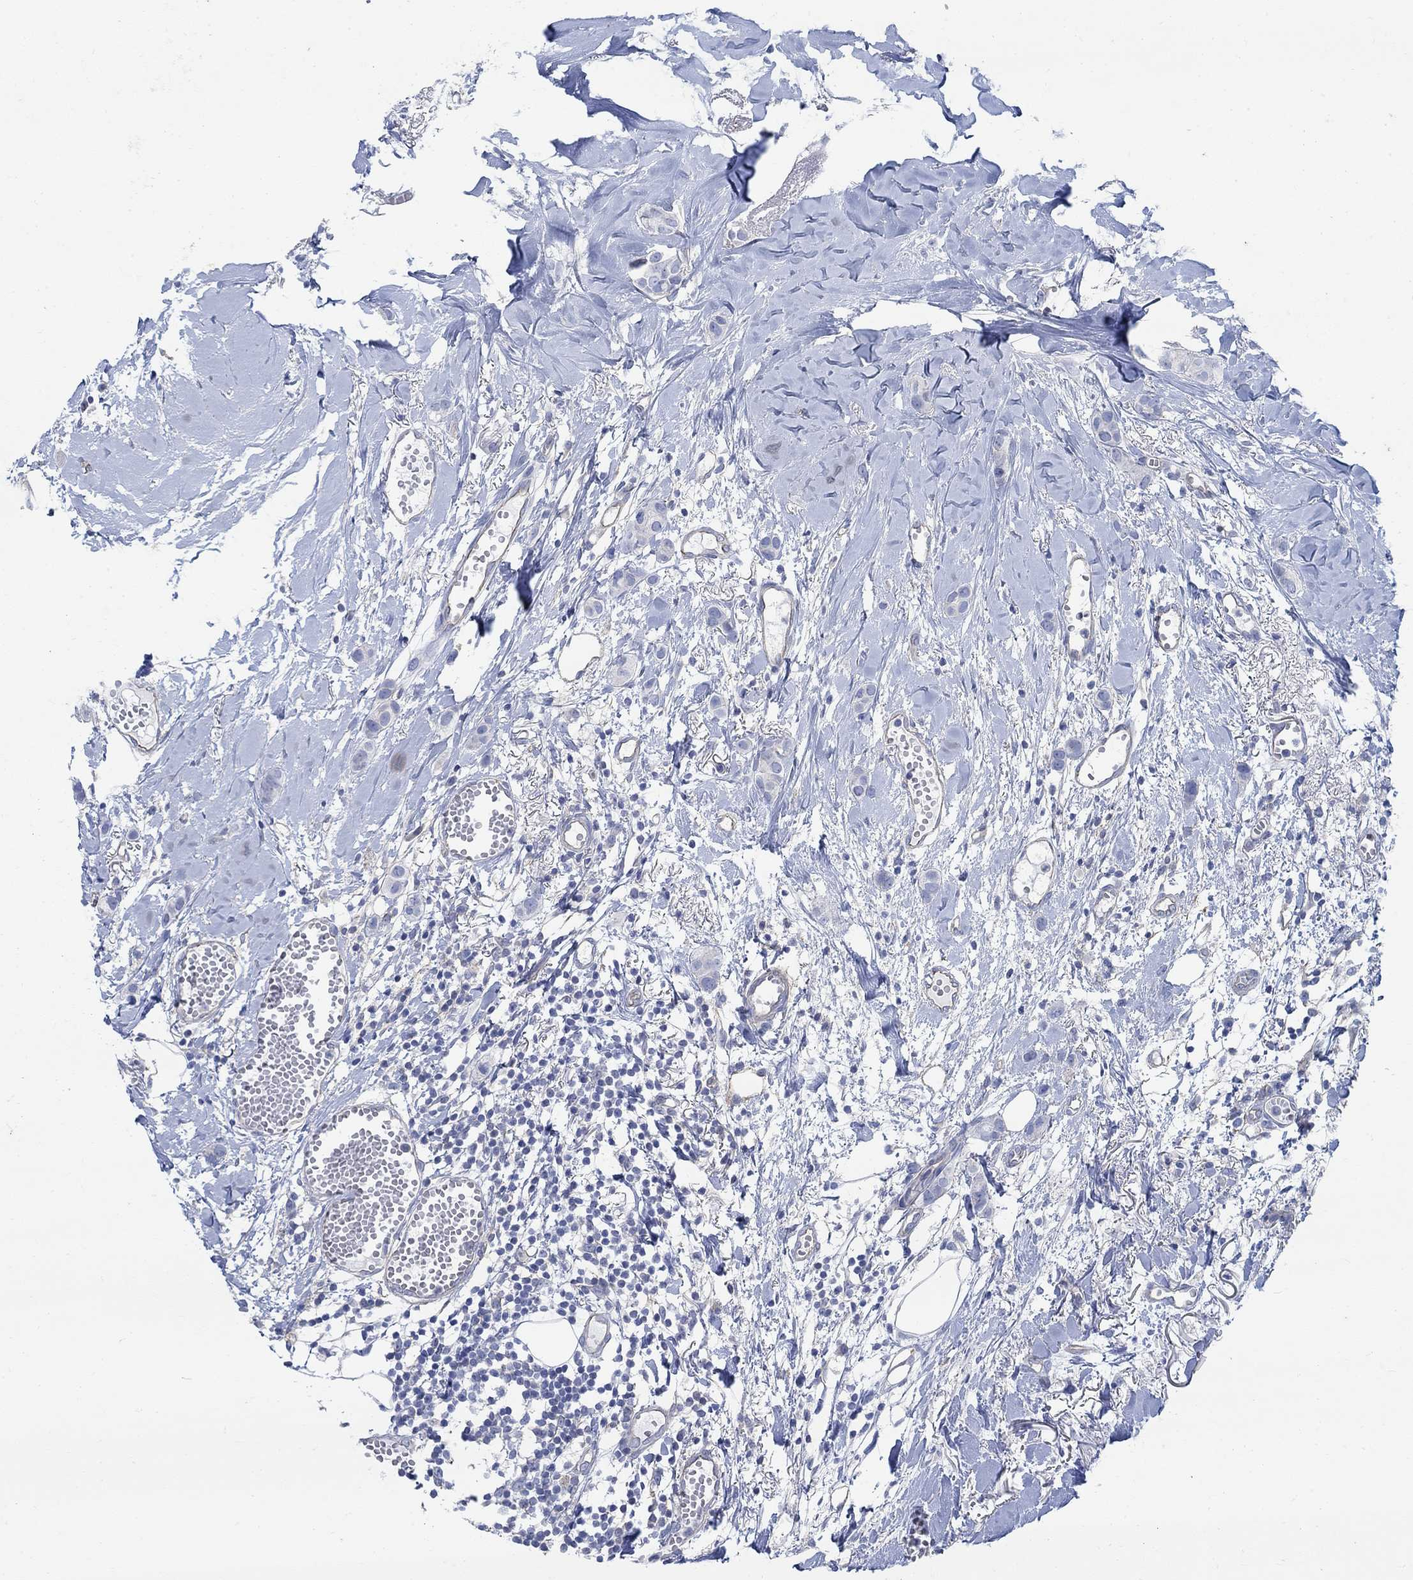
{"staining": {"intensity": "negative", "quantity": "none", "location": "none"}, "tissue": "breast cancer", "cell_type": "Tumor cells", "image_type": "cancer", "snomed": [{"axis": "morphology", "description": "Duct carcinoma"}, {"axis": "topography", "description": "Breast"}], "caption": "Tumor cells show no significant protein expression in breast invasive ductal carcinoma.", "gene": "TMEM198", "patient": {"sex": "female", "age": 85}}